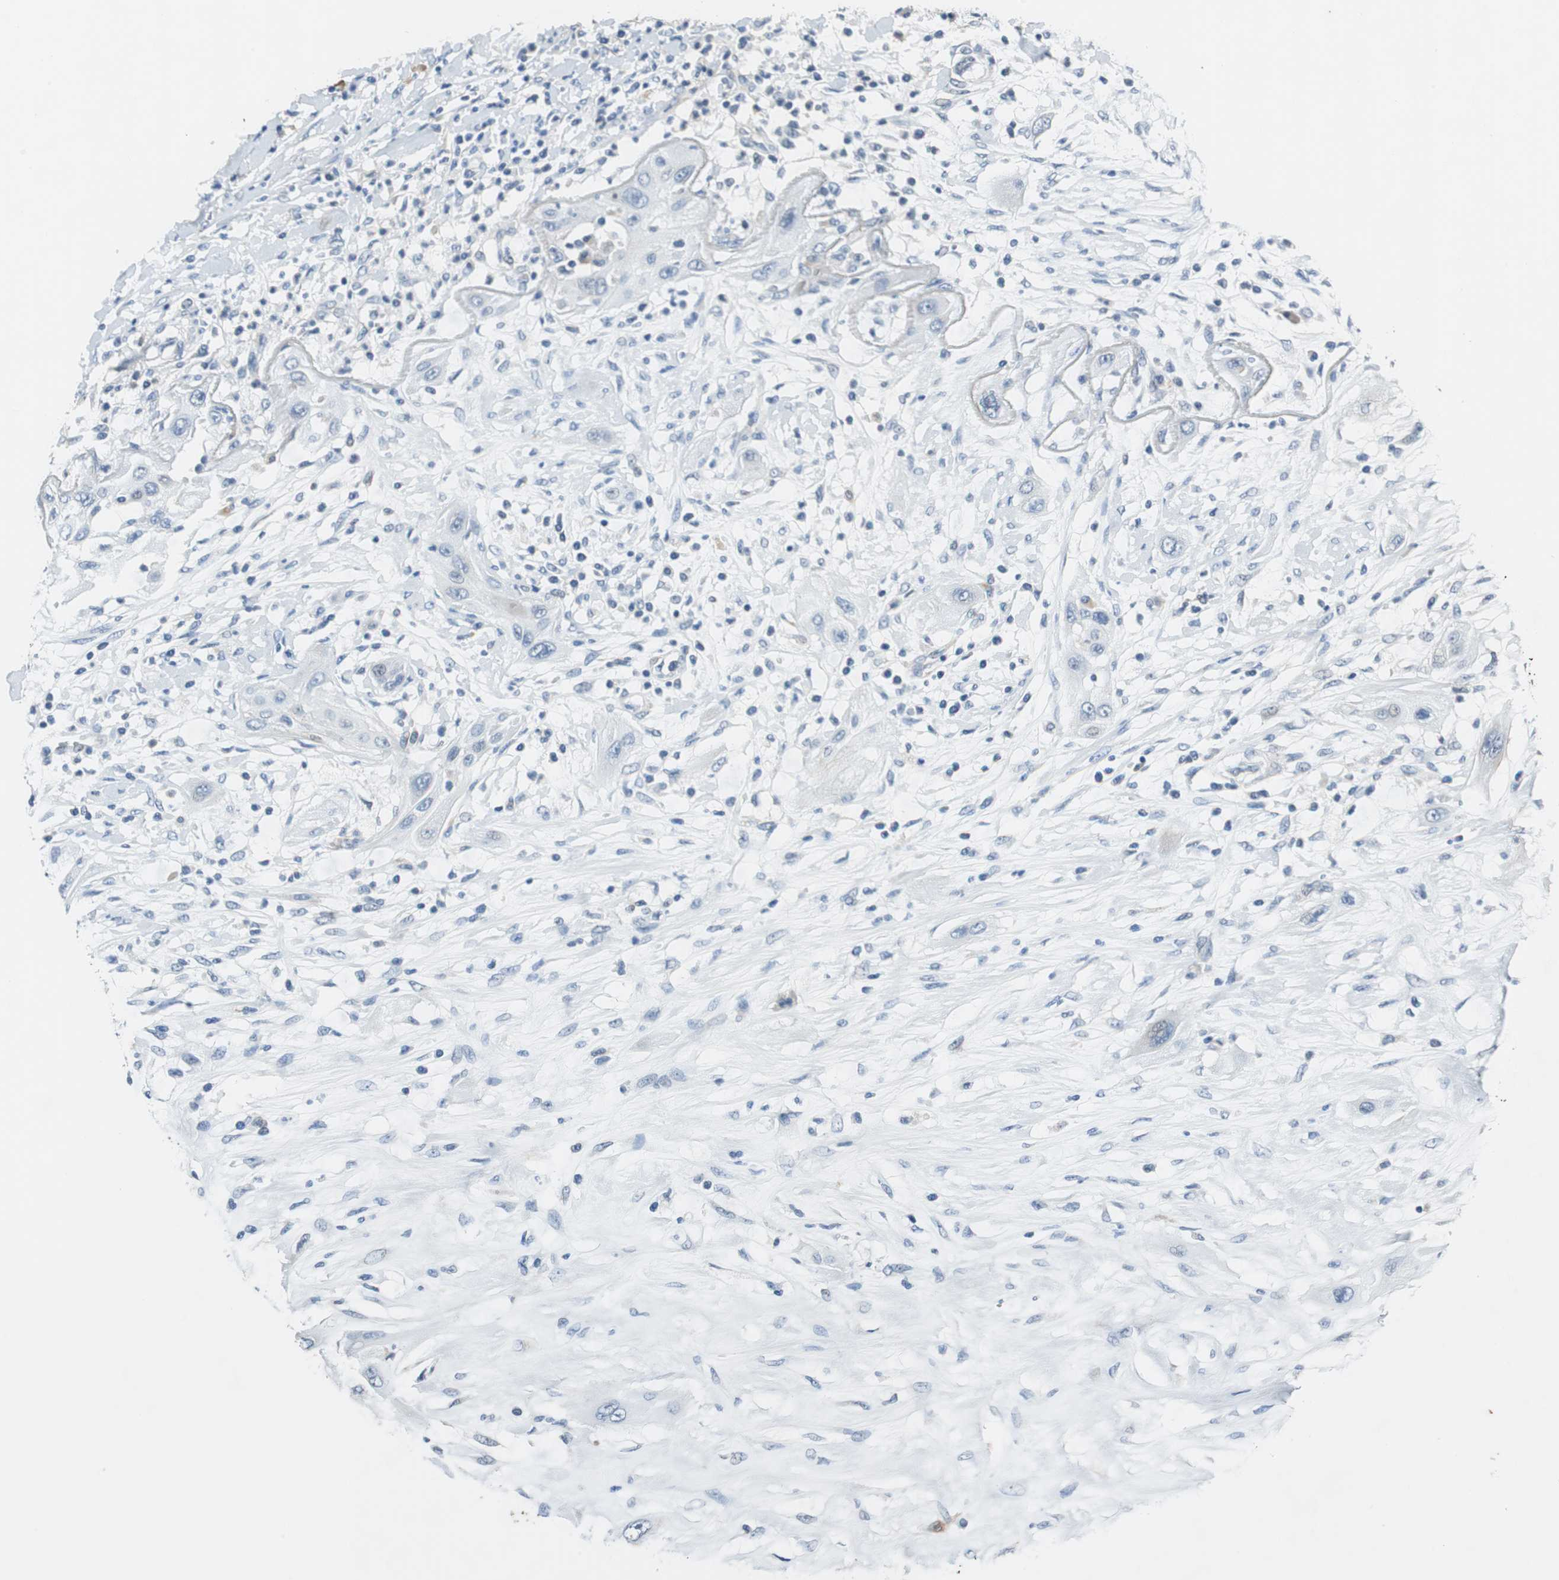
{"staining": {"intensity": "negative", "quantity": "none", "location": "none"}, "tissue": "lung cancer", "cell_type": "Tumor cells", "image_type": "cancer", "snomed": [{"axis": "morphology", "description": "Squamous cell carcinoma, NOS"}, {"axis": "topography", "description": "Lung"}], "caption": "High power microscopy micrograph of an IHC image of lung squamous cell carcinoma, revealing no significant positivity in tumor cells.", "gene": "ALDH4A1", "patient": {"sex": "female", "age": 47}}